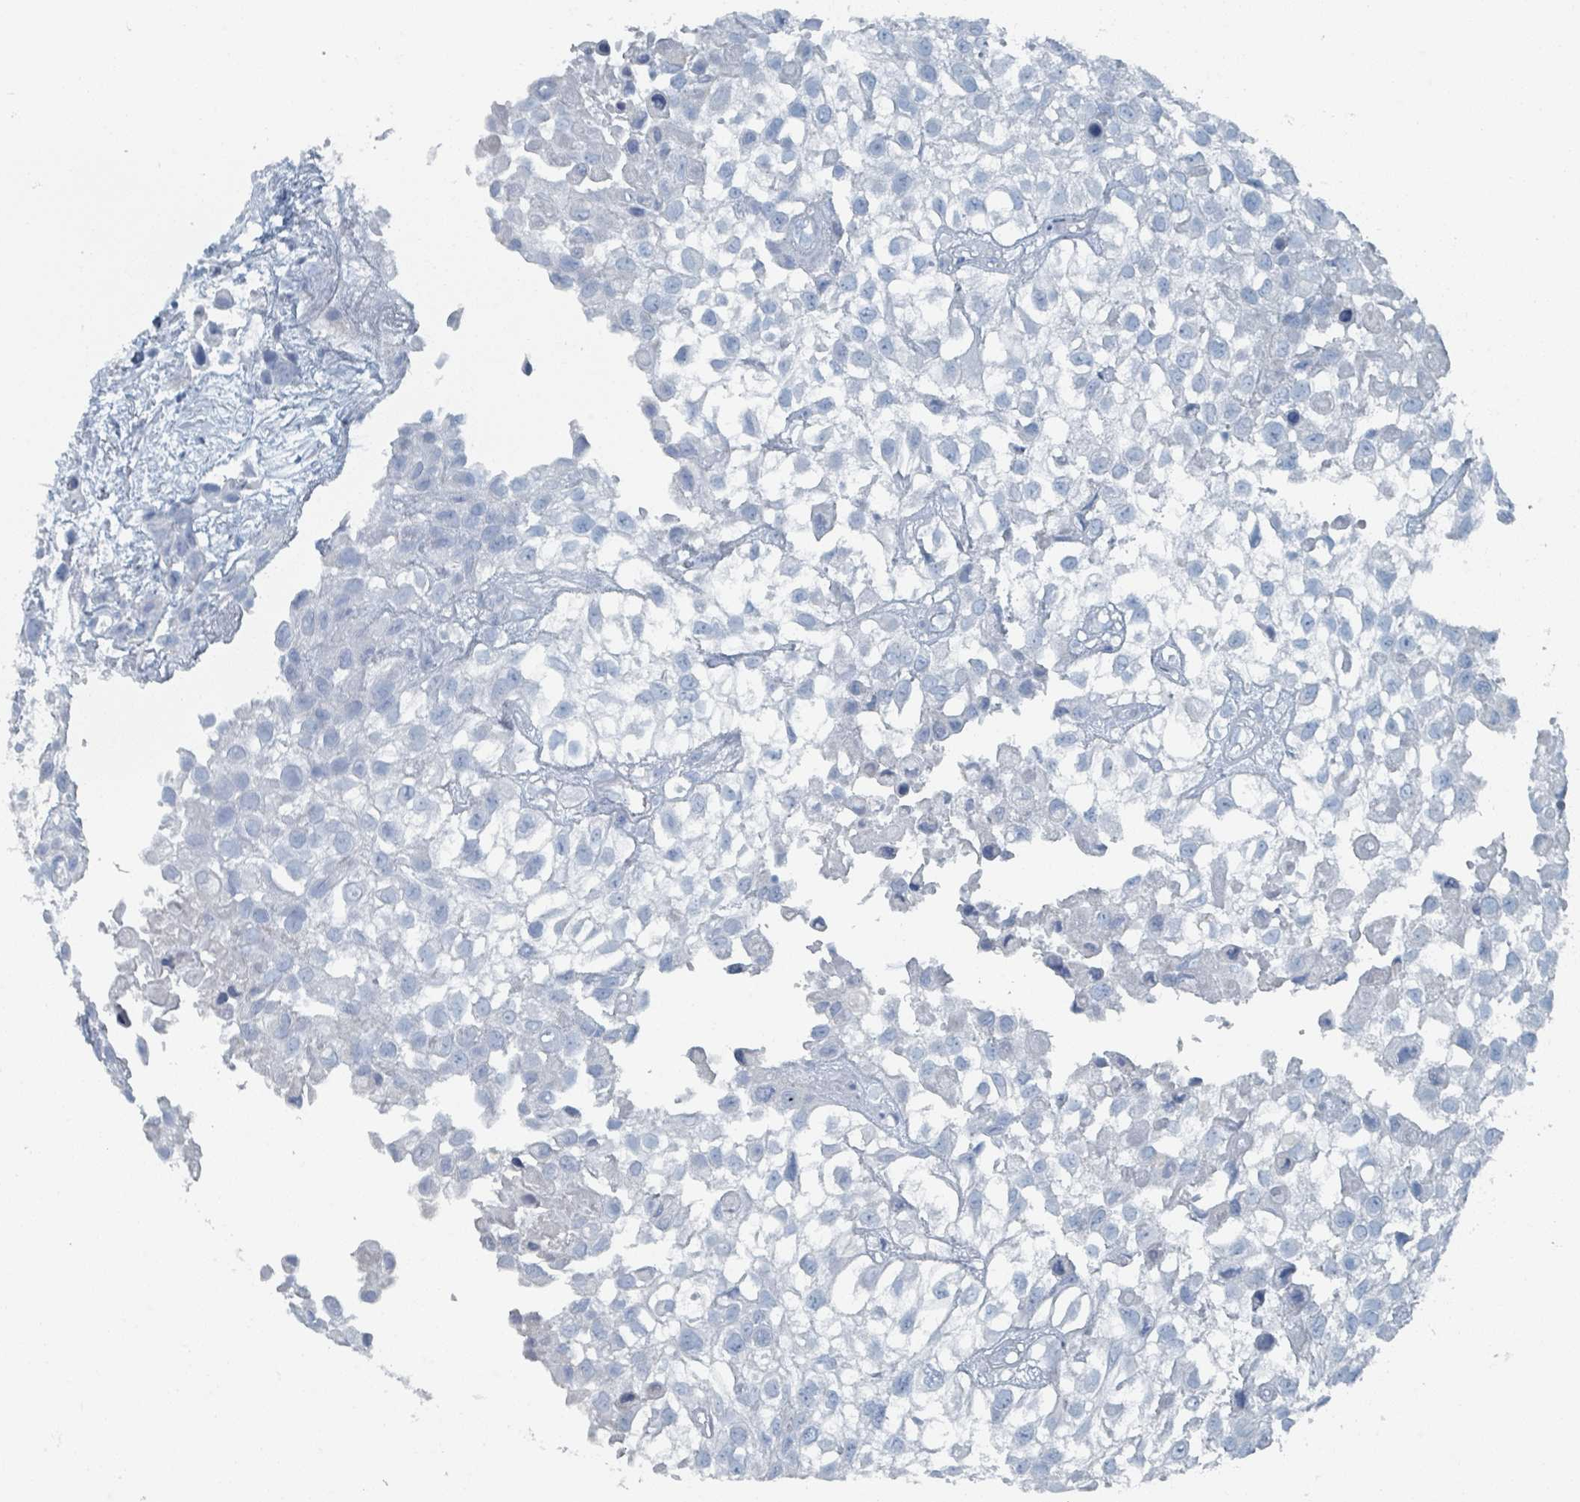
{"staining": {"intensity": "negative", "quantity": "none", "location": "none"}, "tissue": "urothelial cancer", "cell_type": "Tumor cells", "image_type": "cancer", "snomed": [{"axis": "morphology", "description": "Urothelial carcinoma, High grade"}, {"axis": "topography", "description": "Urinary bladder"}], "caption": "Immunohistochemistry (IHC) micrograph of urothelial cancer stained for a protein (brown), which exhibits no staining in tumor cells.", "gene": "GAMT", "patient": {"sex": "male", "age": 56}}